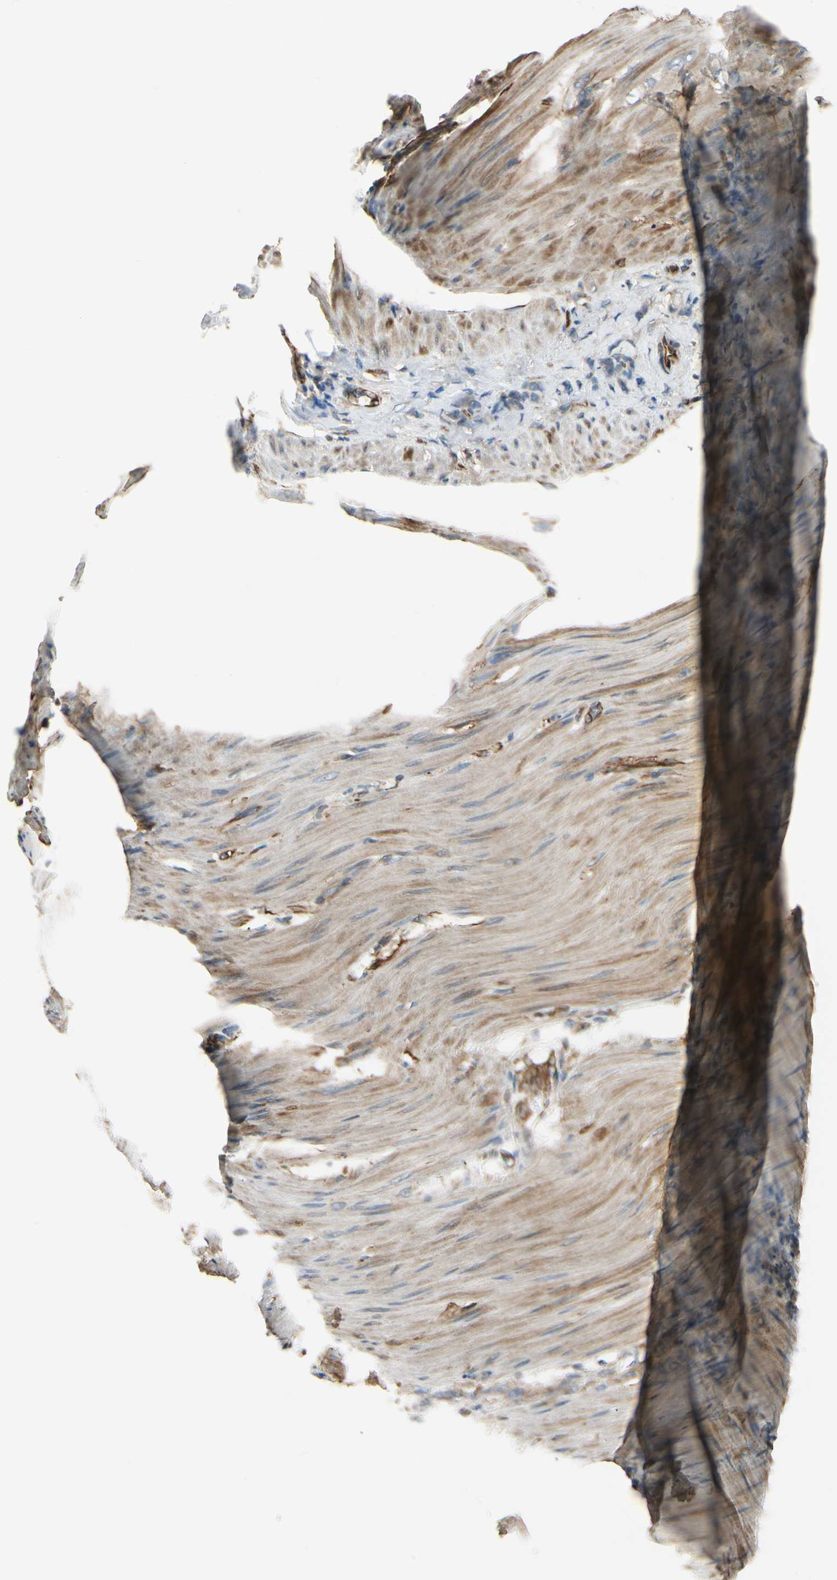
{"staining": {"intensity": "negative", "quantity": "none", "location": "none"}, "tissue": "stomach cancer", "cell_type": "Tumor cells", "image_type": "cancer", "snomed": [{"axis": "morphology", "description": "Adenocarcinoma, NOS"}, {"axis": "topography", "description": "Stomach"}], "caption": "Immunohistochemical staining of stomach cancer (adenocarcinoma) demonstrates no significant staining in tumor cells.", "gene": "FTH1", "patient": {"sex": "male", "age": 82}}